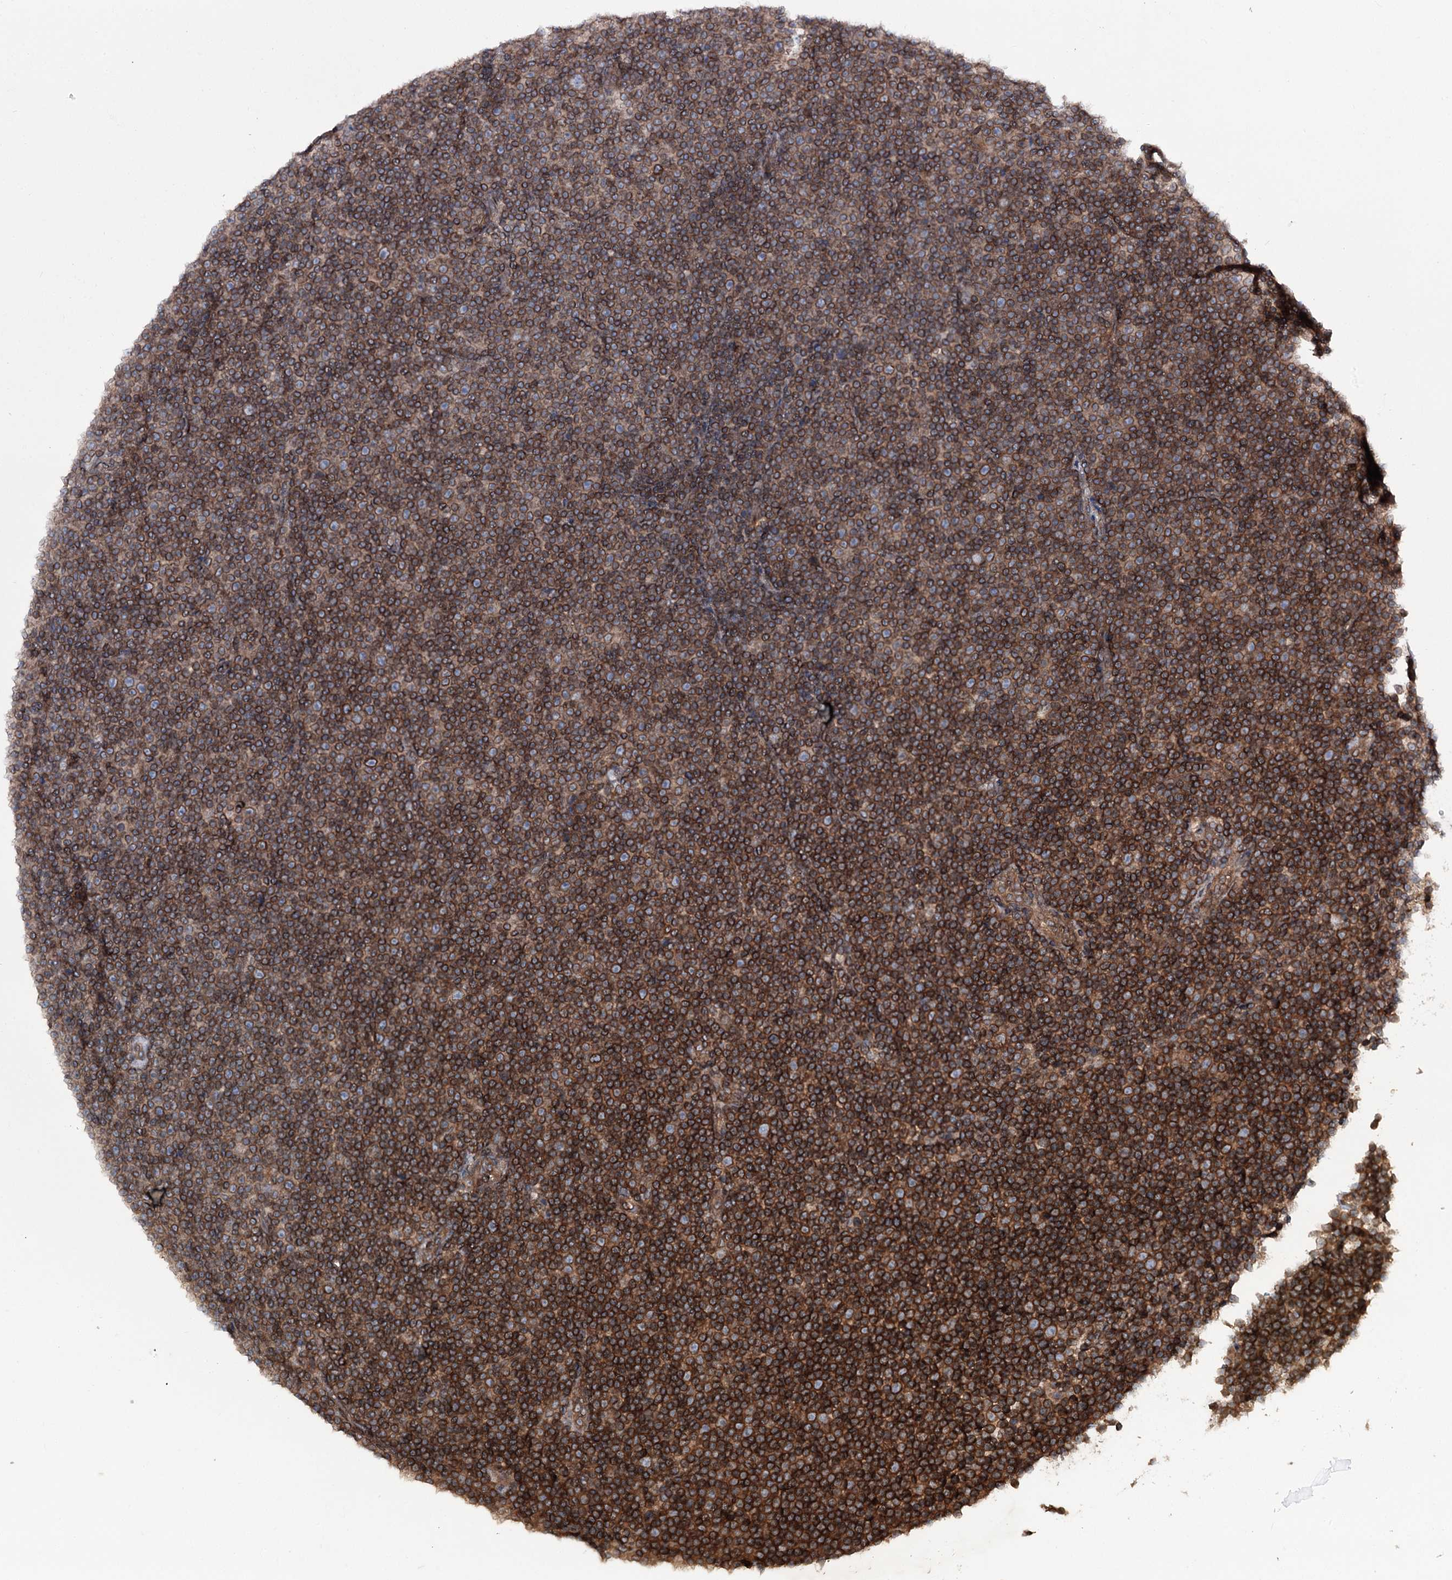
{"staining": {"intensity": "strong", "quantity": ">75%", "location": "cytoplasmic/membranous"}, "tissue": "lymphoma", "cell_type": "Tumor cells", "image_type": "cancer", "snomed": [{"axis": "morphology", "description": "Malignant lymphoma, non-Hodgkin's type, Low grade"}, {"axis": "topography", "description": "Lymph node"}], "caption": "Immunohistochemistry photomicrograph of neoplastic tissue: human malignant lymphoma, non-Hodgkin's type (low-grade) stained using IHC shows high levels of strong protein expression localized specifically in the cytoplasmic/membranous of tumor cells, appearing as a cytoplasmic/membranous brown color.", "gene": "FGFR1OP2", "patient": {"sex": "female", "age": 67}}